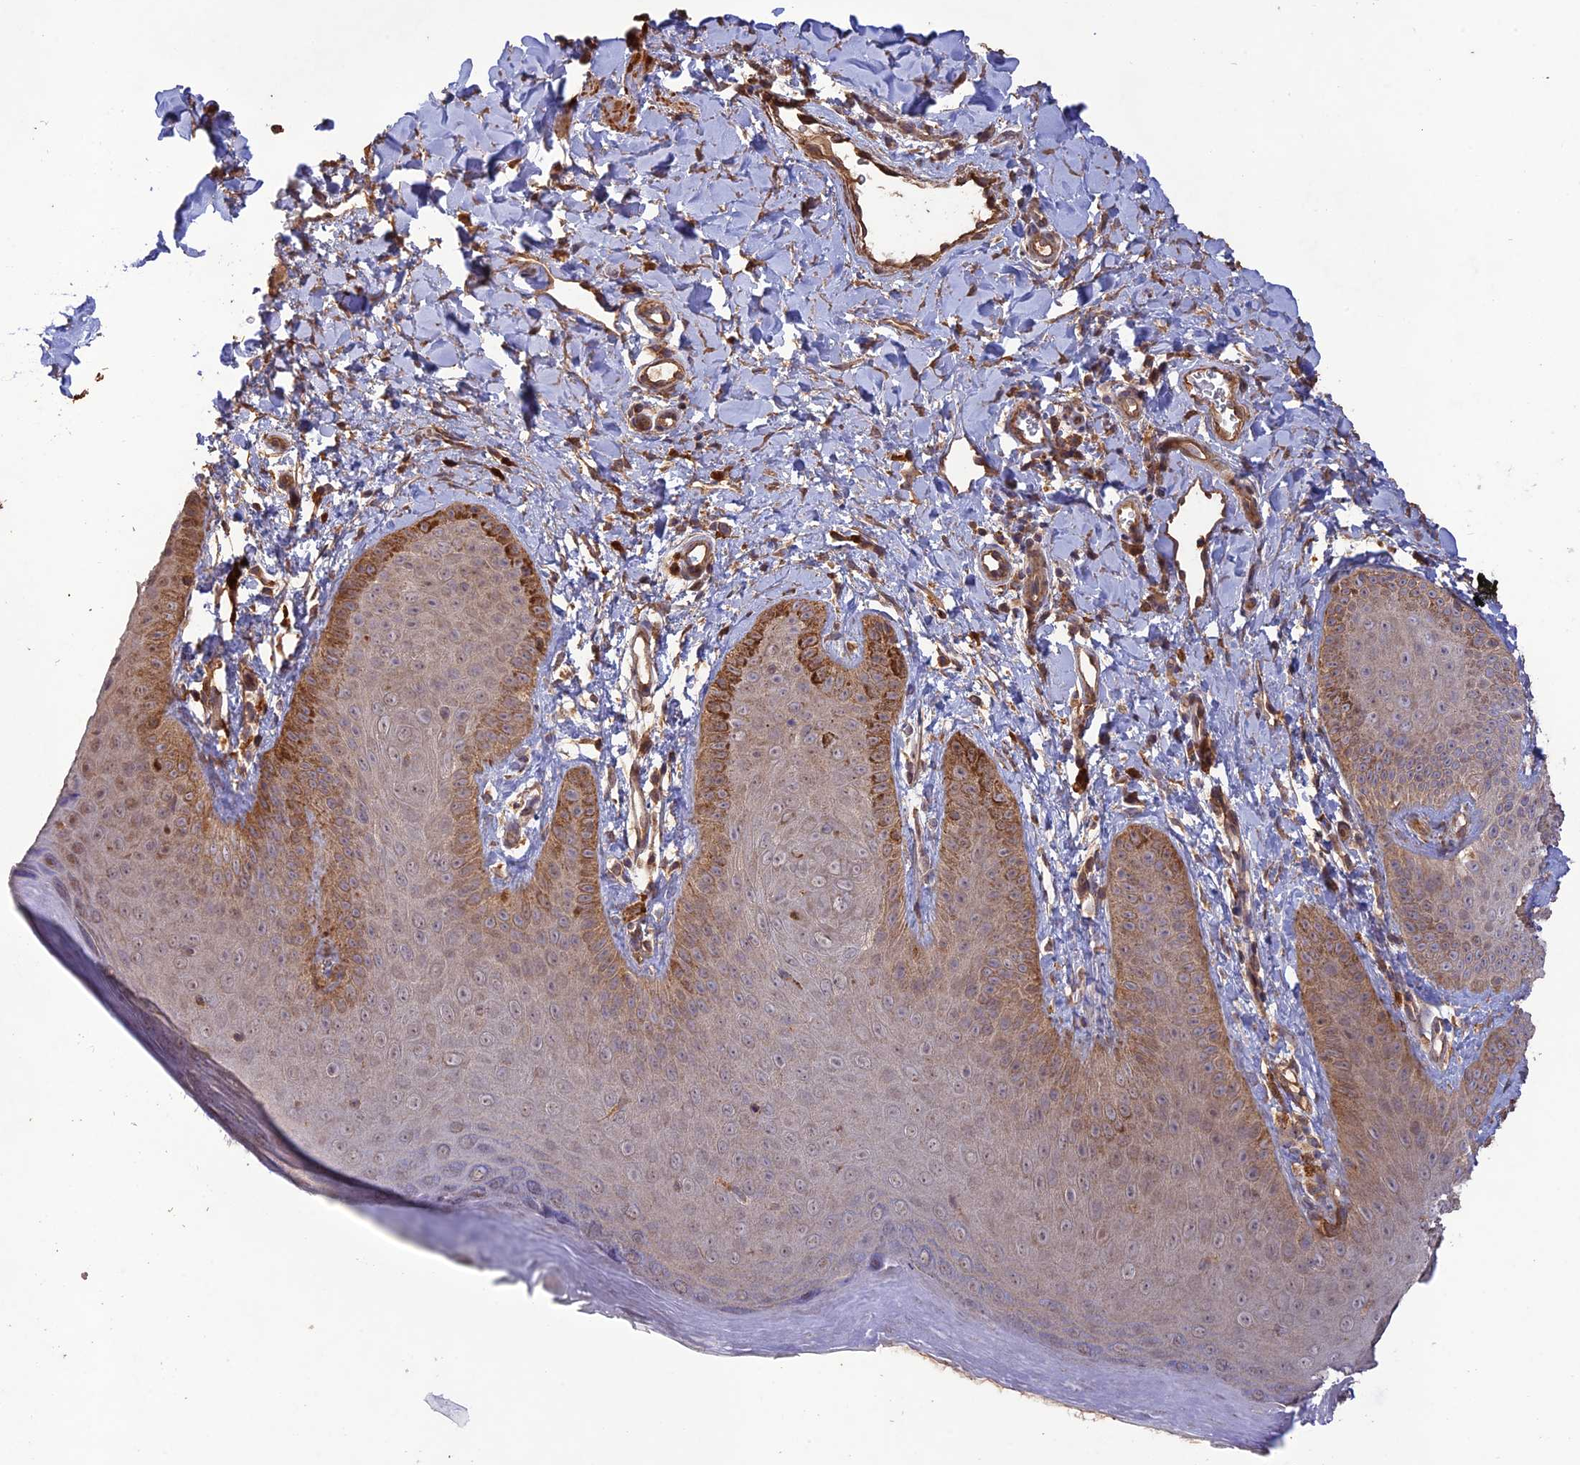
{"staining": {"intensity": "moderate", "quantity": "25%-75%", "location": "cytoplasmic/membranous"}, "tissue": "skin", "cell_type": "Epidermal cells", "image_type": "normal", "snomed": [{"axis": "morphology", "description": "Normal tissue, NOS"}, {"axis": "morphology", "description": "Neoplasm, malignant, NOS"}, {"axis": "topography", "description": "Anal"}], "caption": "Brown immunohistochemical staining in normal human skin demonstrates moderate cytoplasmic/membranous expression in about 25%-75% of epidermal cells. (brown staining indicates protein expression, while blue staining denotes nuclei).", "gene": "LAYN", "patient": {"sex": "male", "age": 47}}